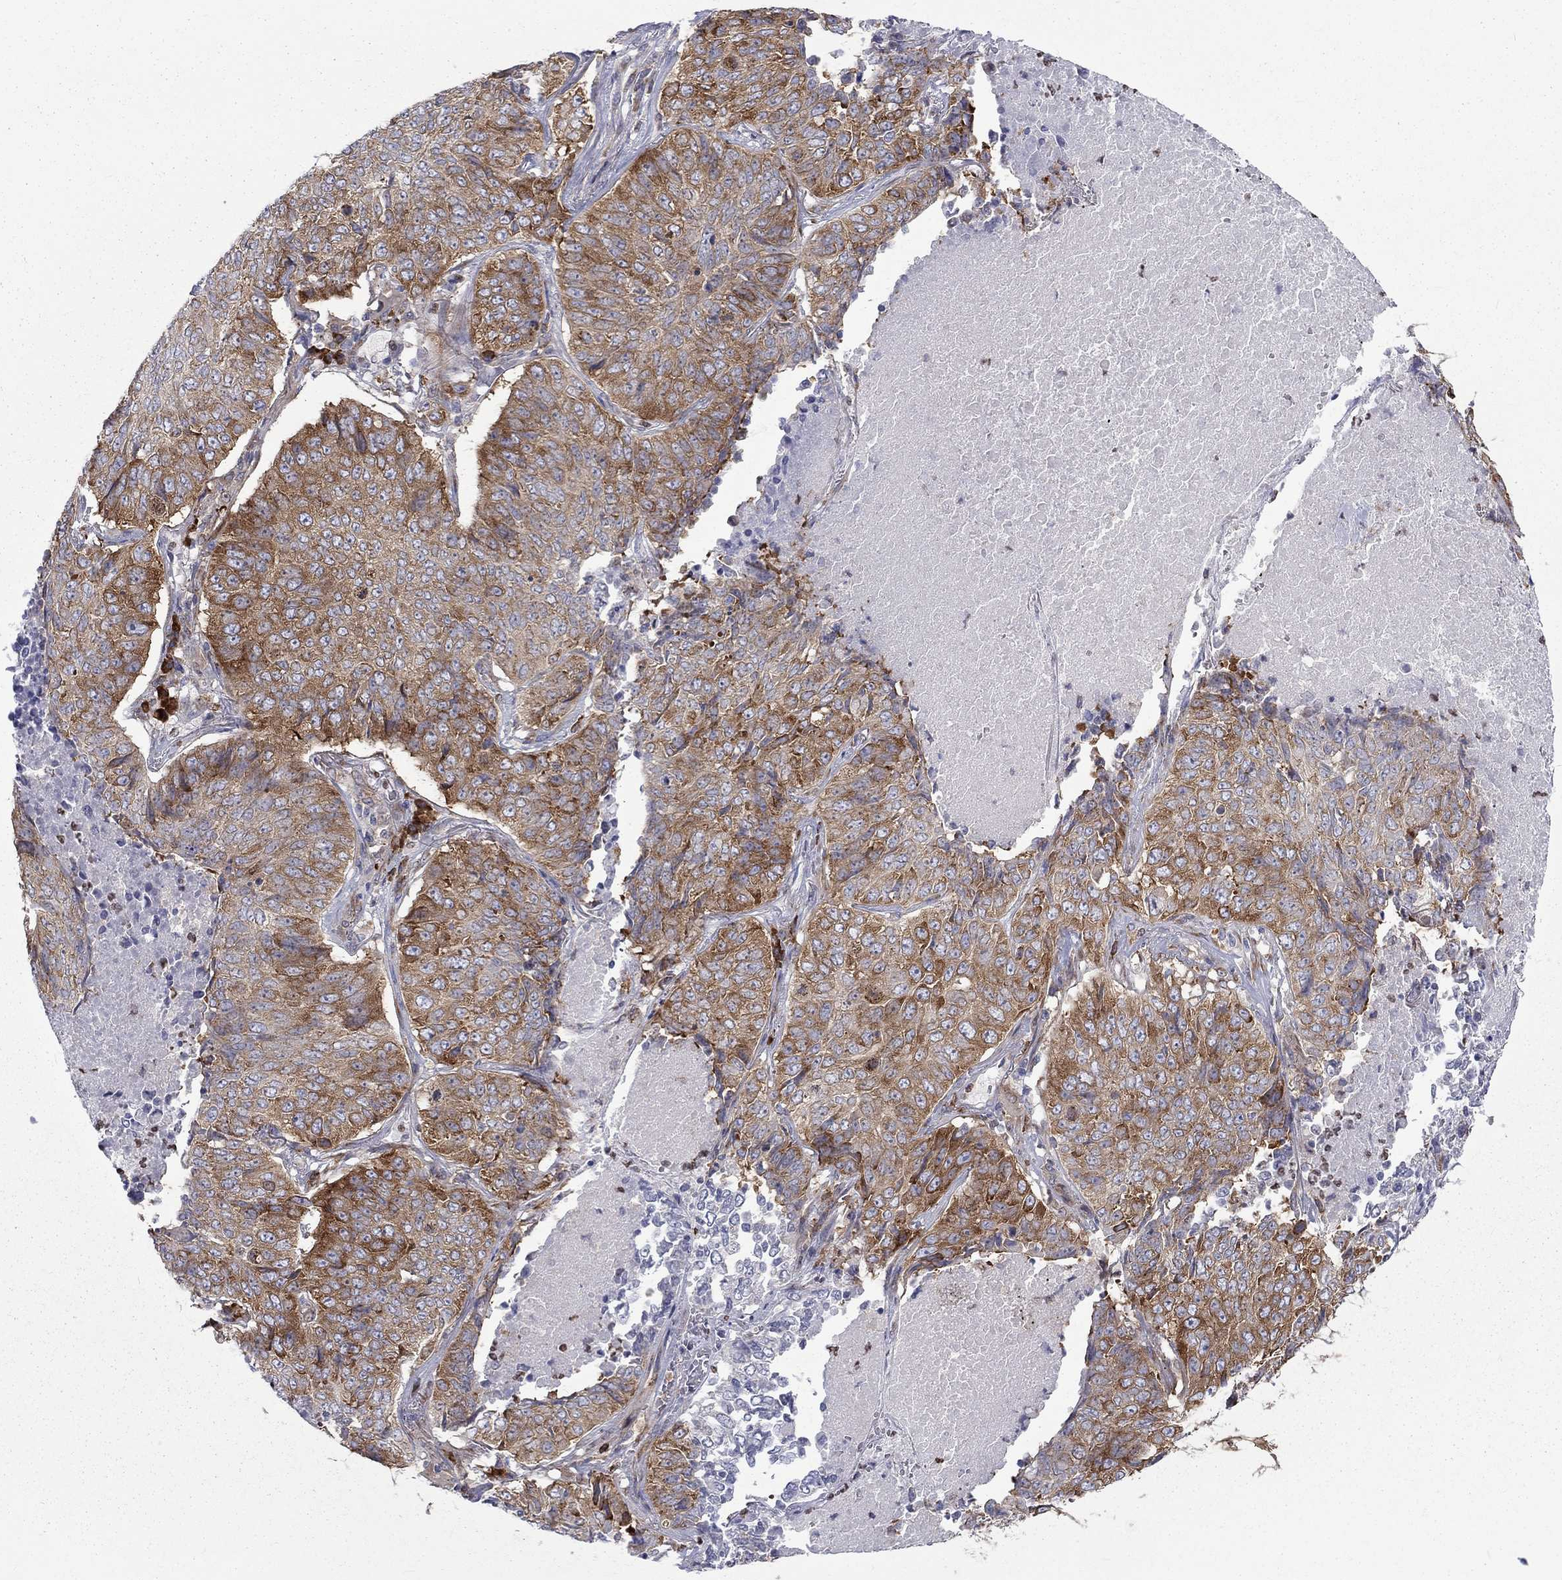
{"staining": {"intensity": "moderate", "quantity": ">75%", "location": "cytoplasmic/membranous"}, "tissue": "lung cancer", "cell_type": "Tumor cells", "image_type": "cancer", "snomed": [{"axis": "morphology", "description": "Normal tissue, NOS"}, {"axis": "morphology", "description": "Squamous cell carcinoma, NOS"}, {"axis": "topography", "description": "Bronchus"}, {"axis": "topography", "description": "Lung"}], "caption": "Immunohistochemistry of lung cancer displays medium levels of moderate cytoplasmic/membranous staining in approximately >75% of tumor cells. Immunohistochemistry stains the protein in brown and the nuclei are stained blue.", "gene": "PABPC4", "patient": {"sex": "male", "age": 64}}